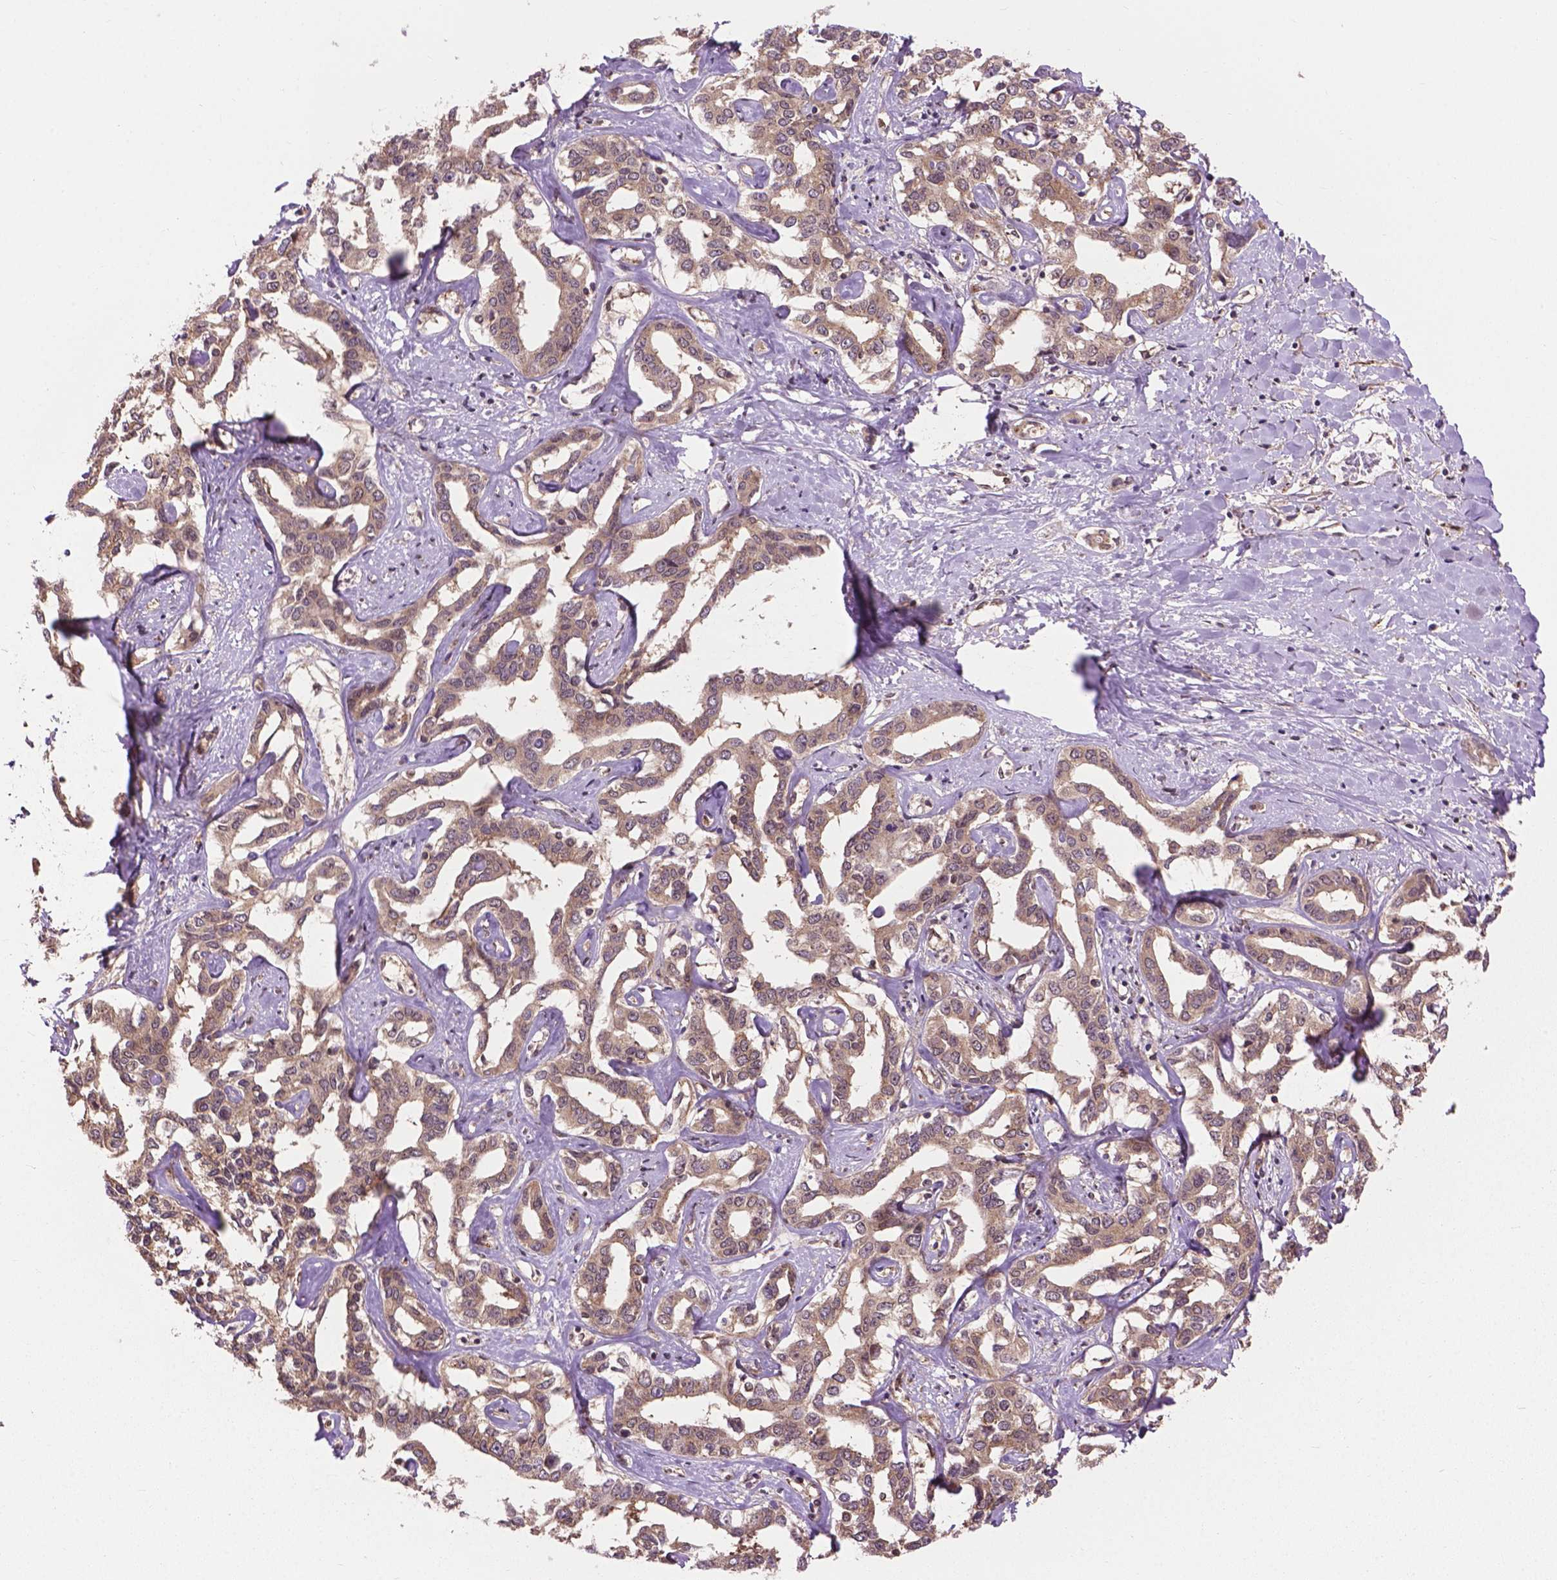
{"staining": {"intensity": "weak", "quantity": ">75%", "location": "cytoplasmic/membranous"}, "tissue": "liver cancer", "cell_type": "Tumor cells", "image_type": "cancer", "snomed": [{"axis": "morphology", "description": "Cholangiocarcinoma"}, {"axis": "topography", "description": "Liver"}], "caption": "This is an image of IHC staining of cholangiocarcinoma (liver), which shows weak positivity in the cytoplasmic/membranous of tumor cells.", "gene": "PPP1CB", "patient": {"sex": "male", "age": 59}}